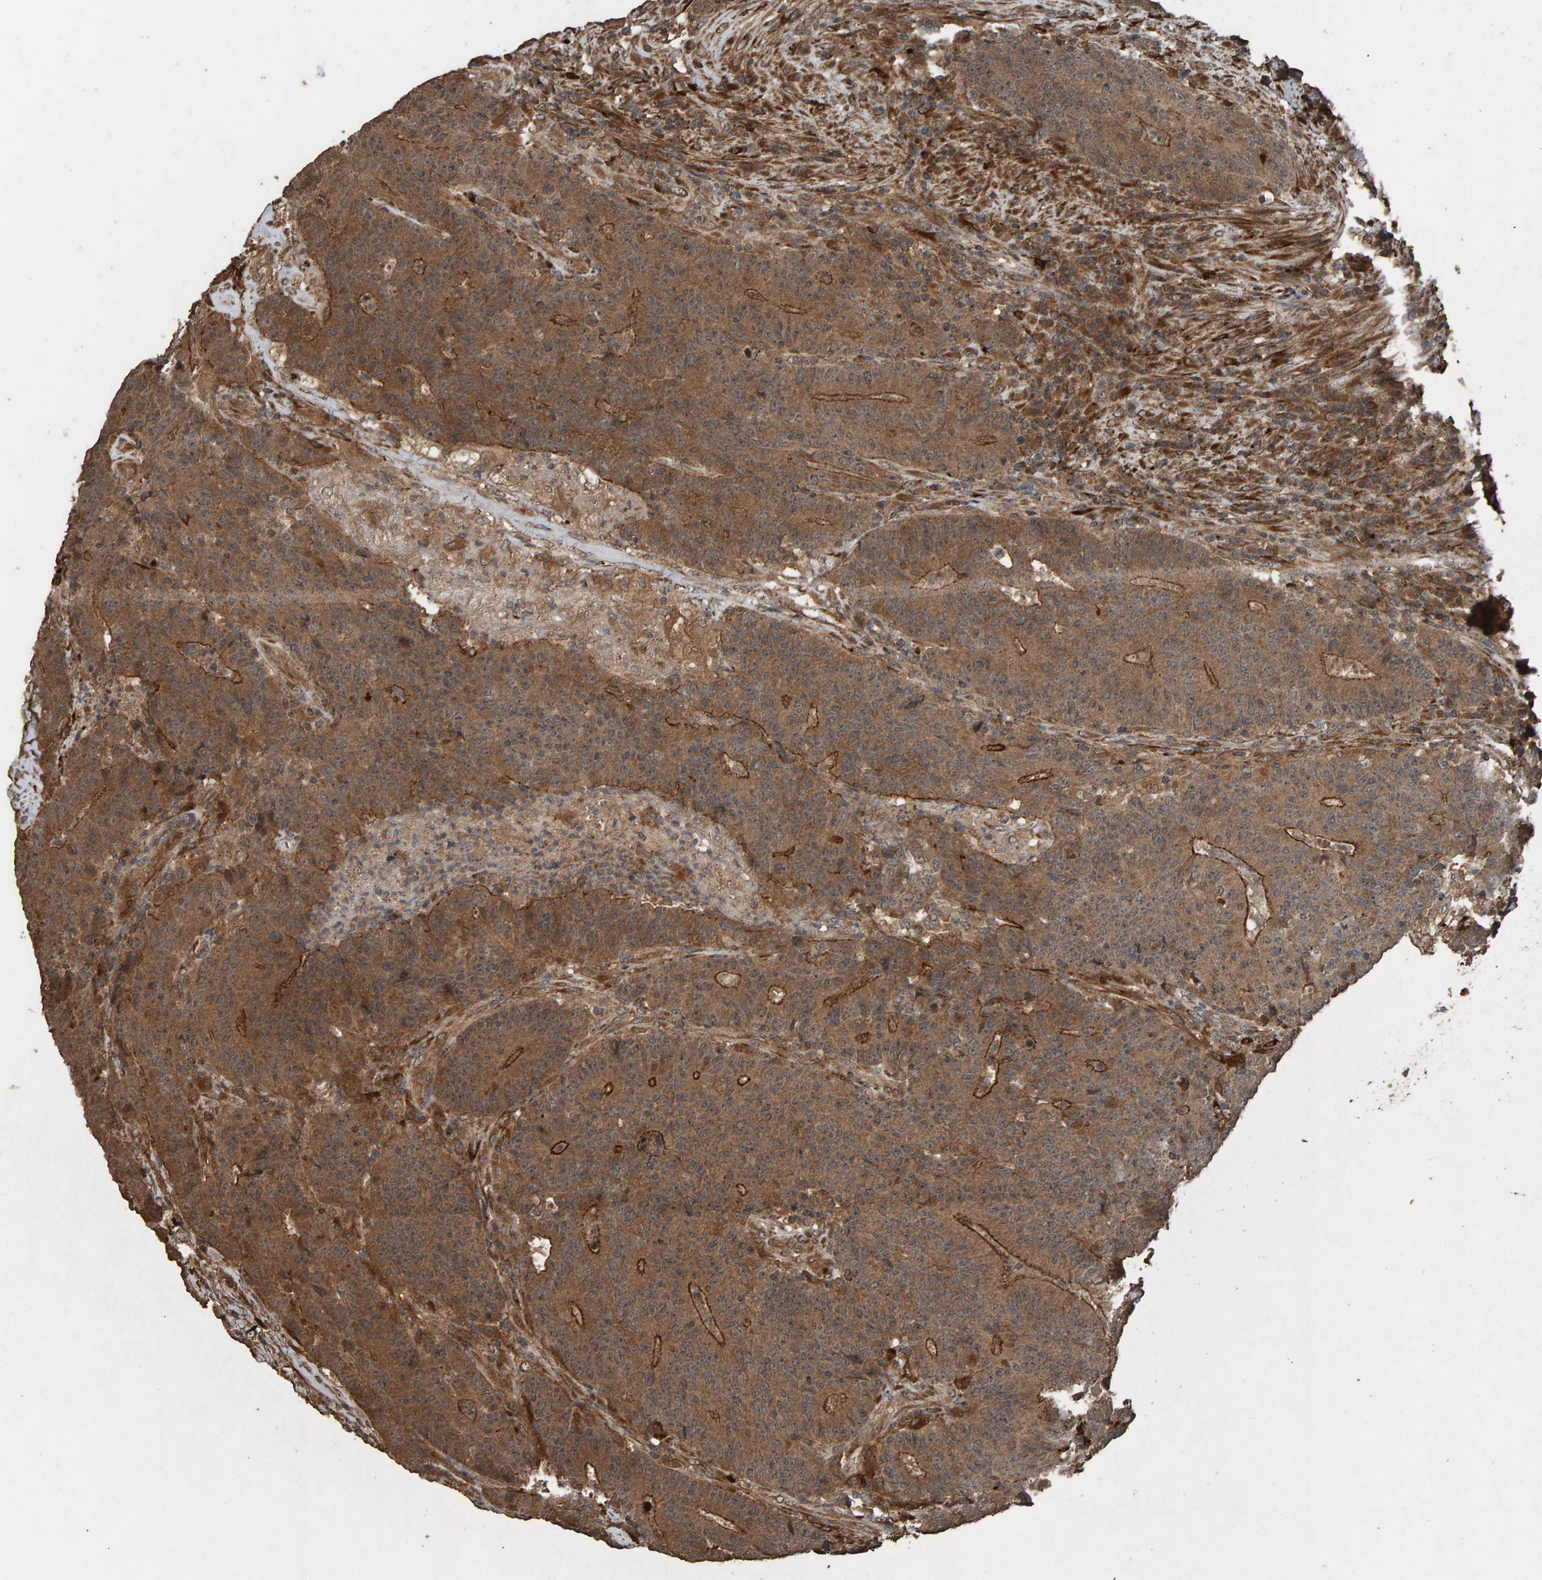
{"staining": {"intensity": "moderate", "quantity": ">75%", "location": "cytoplasmic/membranous"}, "tissue": "colorectal cancer", "cell_type": "Tumor cells", "image_type": "cancer", "snomed": [{"axis": "morphology", "description": "Normal tissue, NOS"}, {"axis": "morphology", "description": "Adenocarcinoma, NOS"}, {"axis": "topography", "description": "Colon"}], "caption": "Colorectal cancer stained with immunohistochemistry (IHC) reveals moderate cytoplasmic/membranous positivity in approximately >75% of tumor cells.", "gene": "DUS1L", "patient": {"sex": "female", "age": 75}}